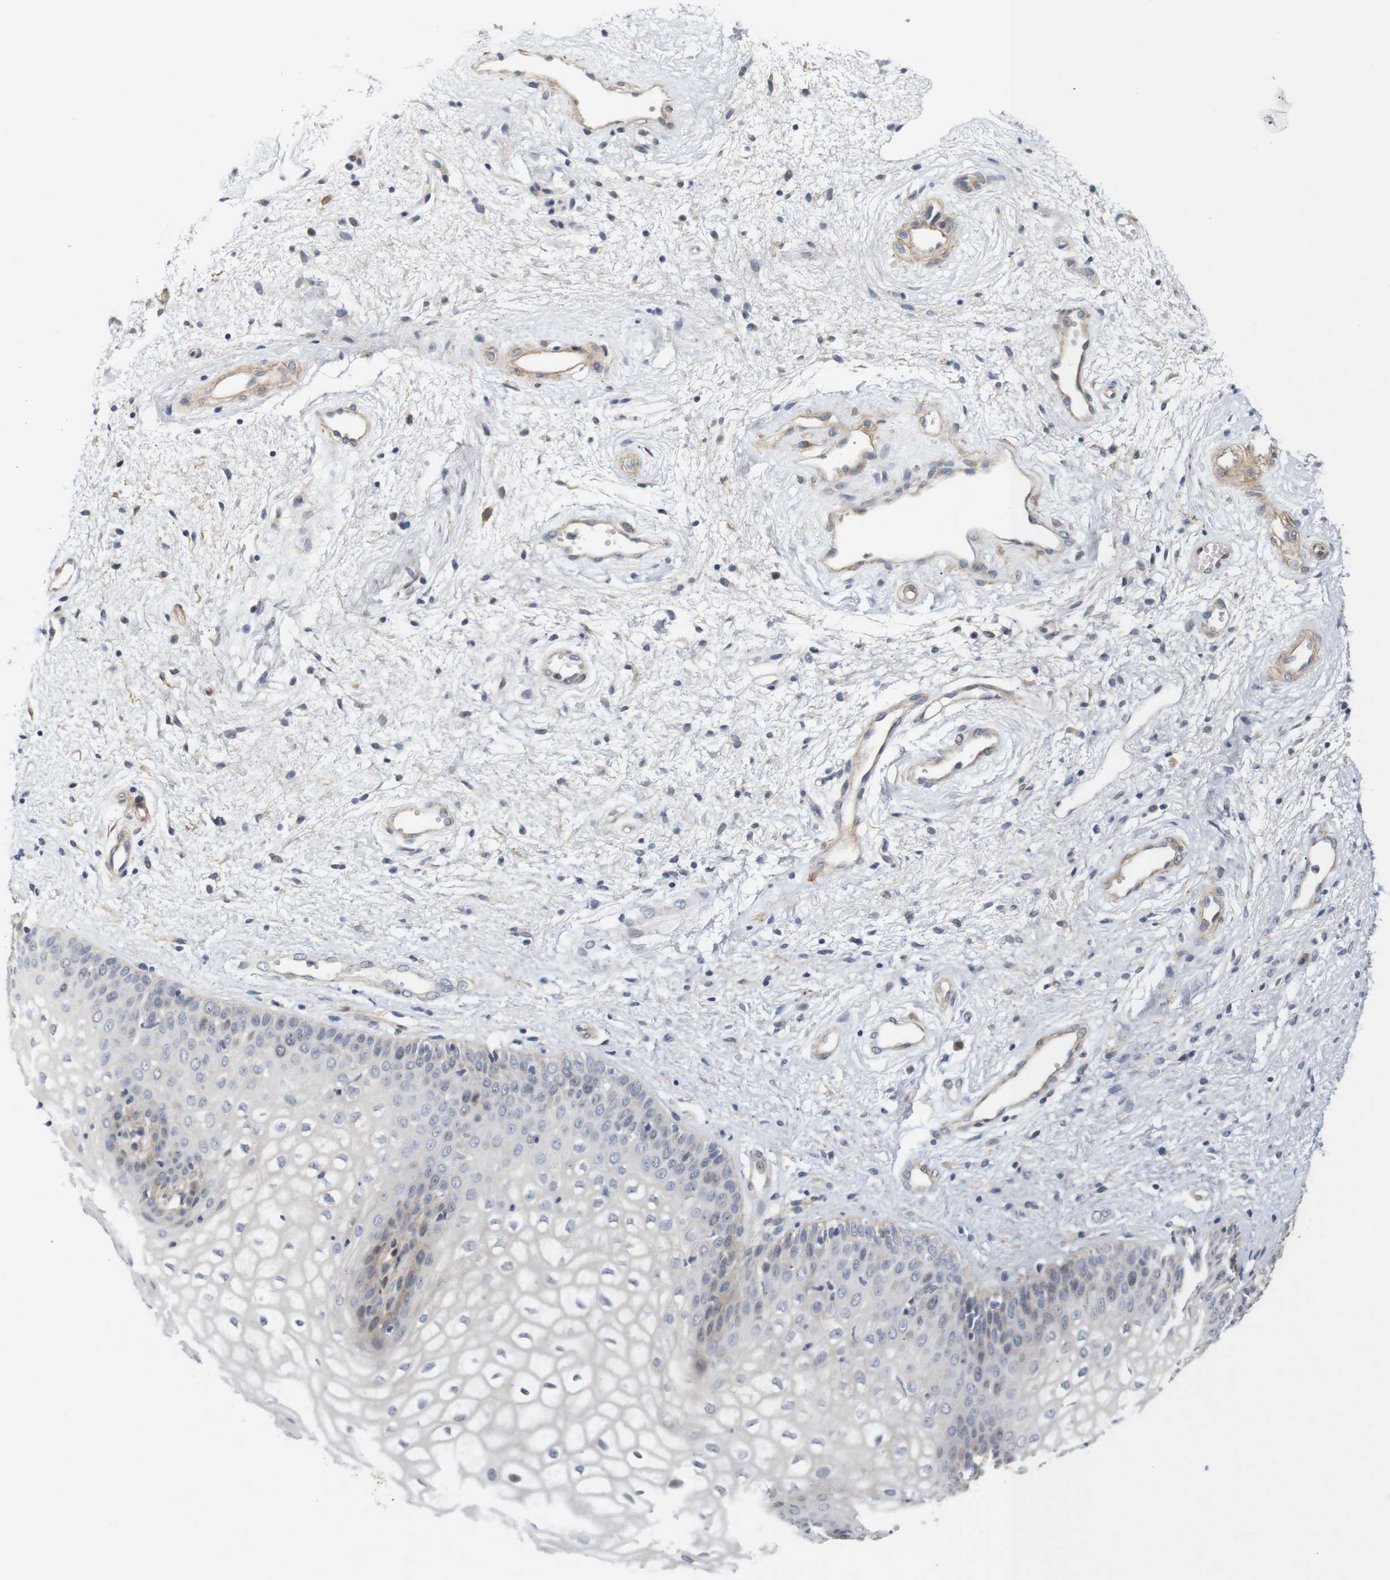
{"staining": {"intensity": "moderate", "quantity": "<25%", "location": "cytoplasmic/membranous"}, "tissue": "vagina", "cell_type": "Squamous epithelial cells", "image_type": "normal", "snomed": [{"axis": "morphology", "description": "Normal tissue, NOS"}, {"axis": "topography", "description": "Vagina"}], "caption": "Moderate cytoplasmic/membranous protein positivity is appreciated in about <25% of squamous epithelial cells in vagina.", "gene": "CYB561", "patient": {"sex": "female", "age": 34}}